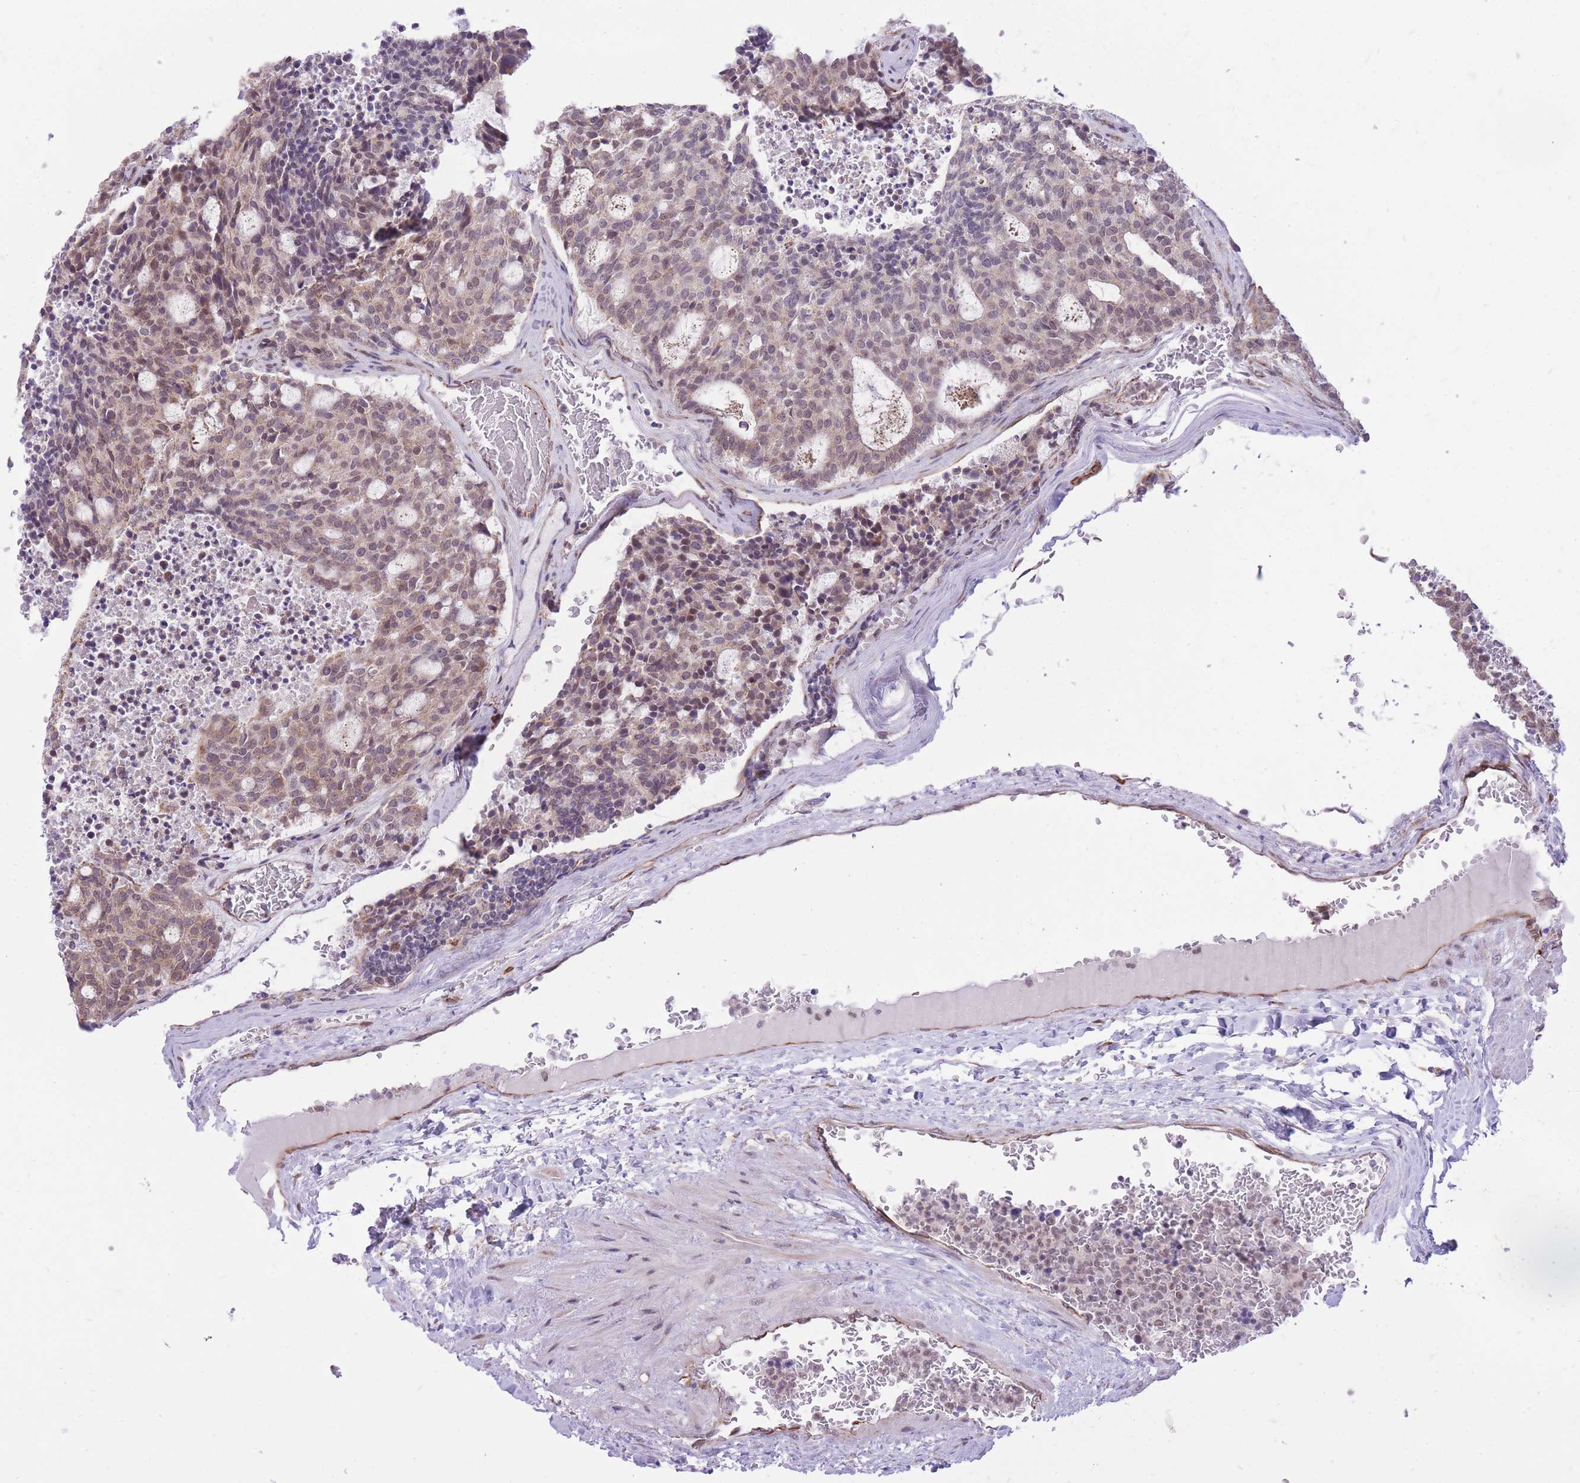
{"staining": {"intensity": "weak", "quantity": ">75%", "location": "cytoplasmic/membranous,nuclear"}, "tissue": "carcinoid", "cell_type": "Tumor cells", "image_type": "cancer", "snomed": [{"axis": "morphology", "description": "Carcinoid, malignant, NOS"}, {"axis": "topography", "description": "Pancreas"}], "caption": "The photomicrograph reveals immunohistochemical staining of carcinoid. There is weak cytoplasmic/membranous and nuclear positivity is present in approximately >75% of tumor cells.", "gene": "ELL", "patient": {"sex": "female", "age": 54}}